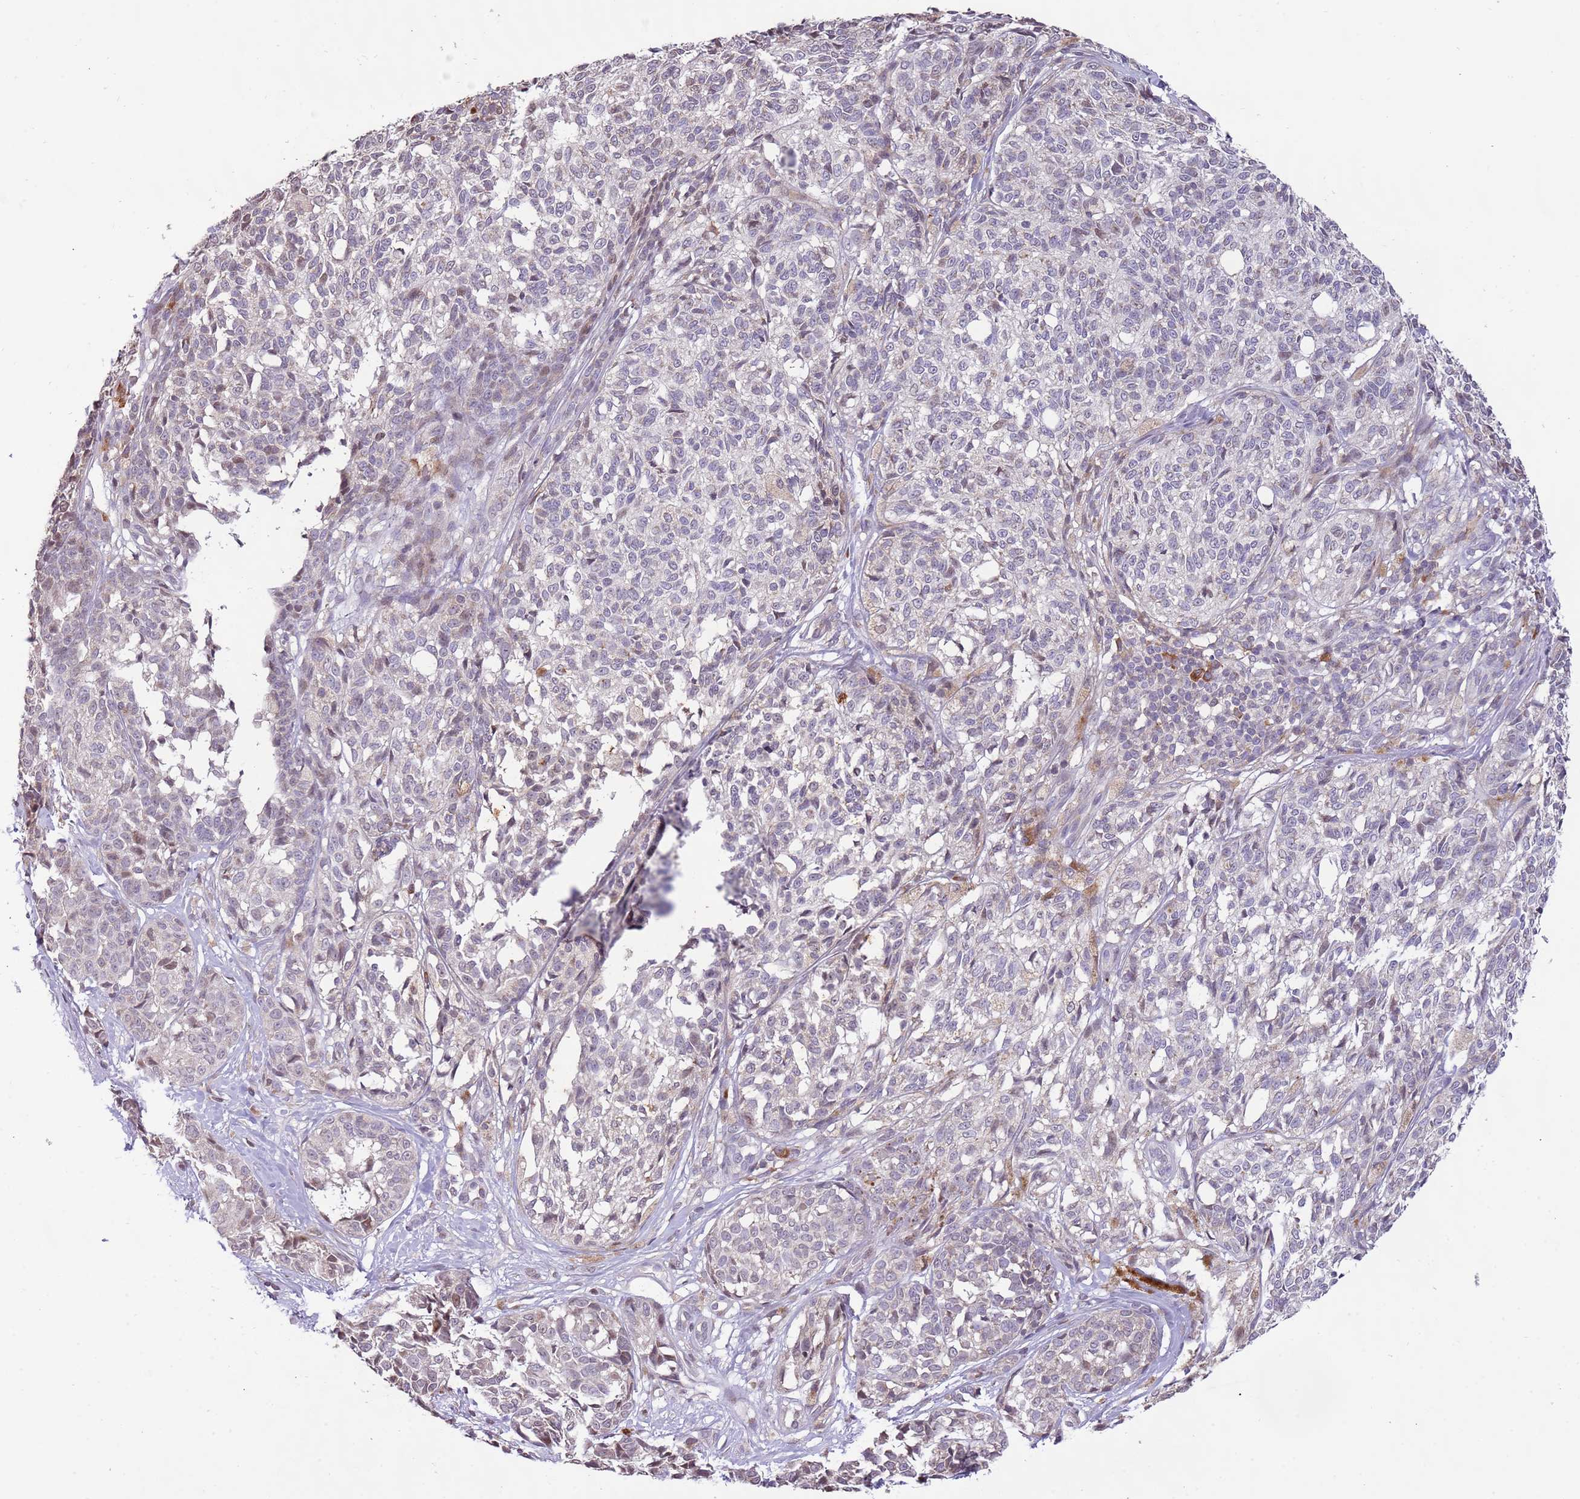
{"staining": {"intensity": "negative", "quantity": "none", "location": "none"}, "tissue": "melanoma", "cell_type": "Tumor cells", "image_type": "cancer", "snomed": [{"axis": "morphology", "description": "Malignant melanoma, NOS"}, {"axis": "topography", "description": "Skin of upper extremity"}], "caption": "An immunohistochemistry (IHC) histopathology image of malignant melanoma is shown. There is no staining in tumor cells of malignant melanoma. Brightfield microscopy of immunohistochemistry stained with DAB (3,3'-diaminobenzidine) (brown) and hematoxylin (blue), captured at high magnification.", "gene": "SLC16A4", "patient": {"sex": "male", "age": 40}}